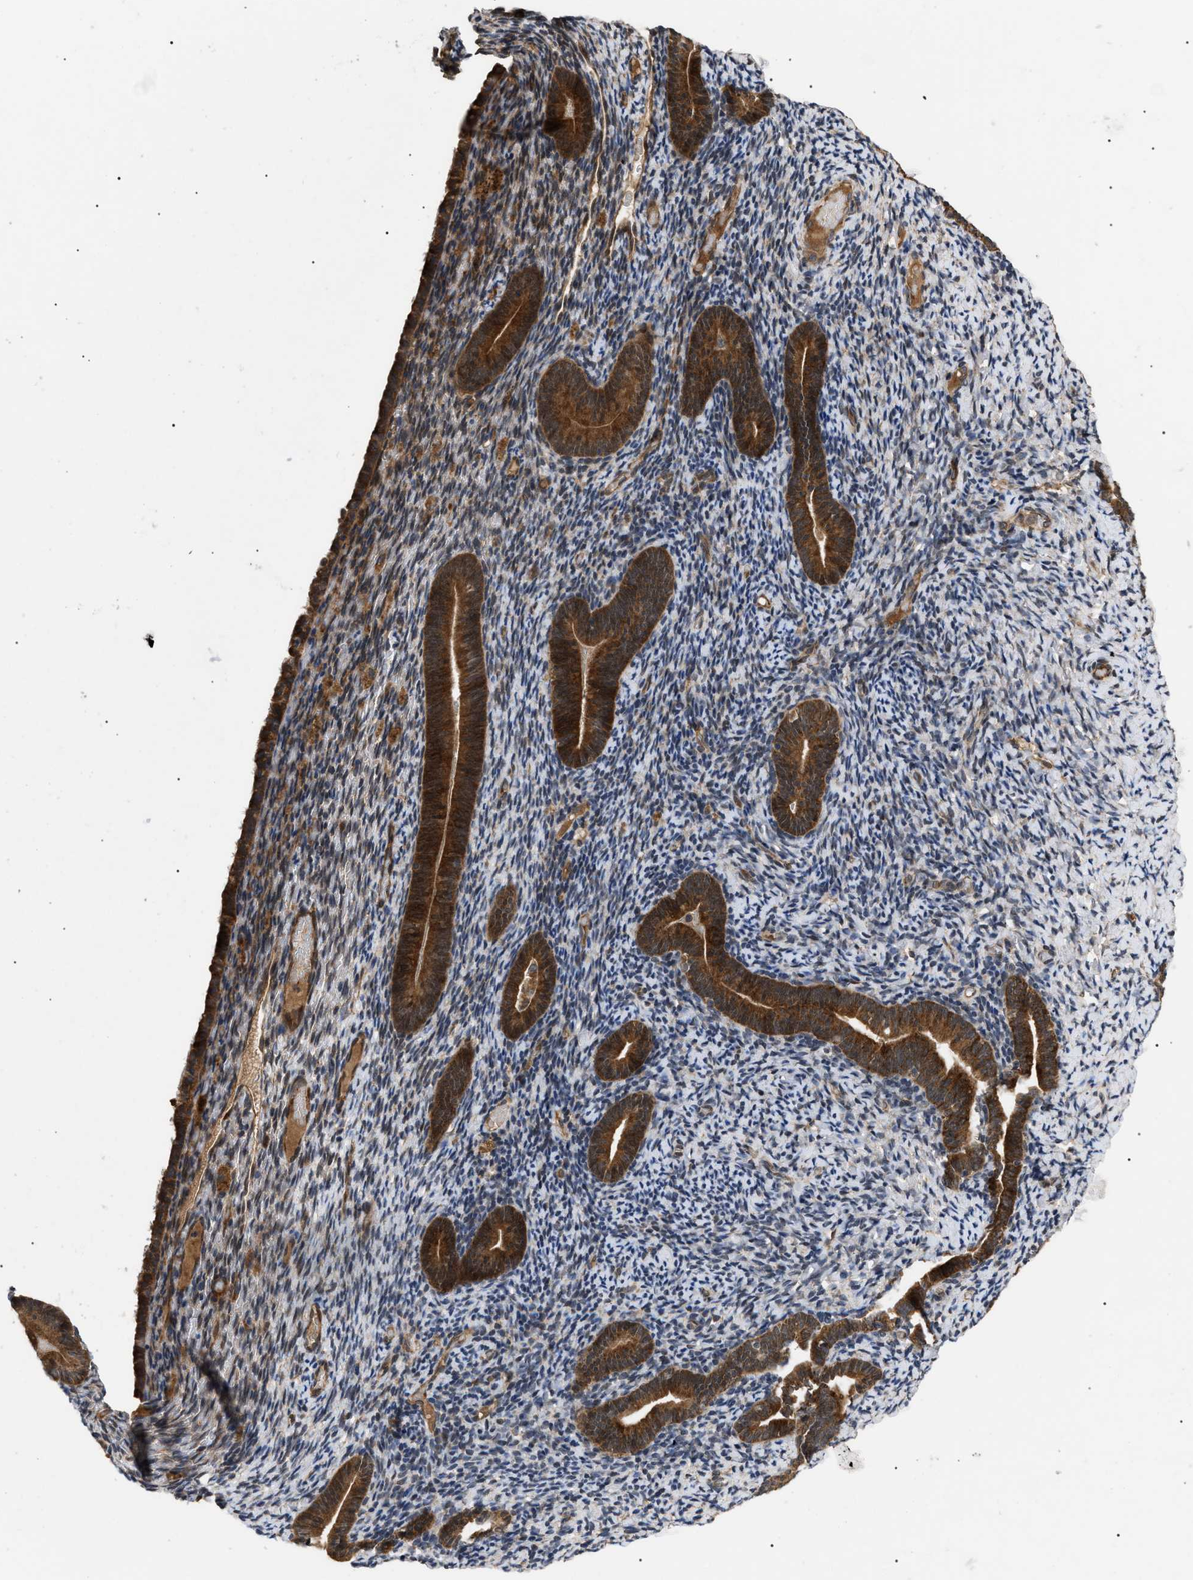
{"staining": {"intensity": "weak", "quantity": "<25%", "location": "cytoplasmic/membranous"}, "tissue": "endometrium", "cell_type": "Cells in endometrial stroma", "image_type": "normal", "snomed": [{"axis": "morphology", "description": "Normal tissue, NOS"}, {"axis": "topography", "description": "Endometrium"}], "caption": "Immunohistochemistry micrograph of normal endometrium: human endometrium stained with DAB demonstrates no significant protein staining in cells in endometrial stroma. (Immunohistochemistry (ihc), brightfield microscopy, high magnification).", "gene": "ASTL", "patient": {"sex": "female", "age": 51}}